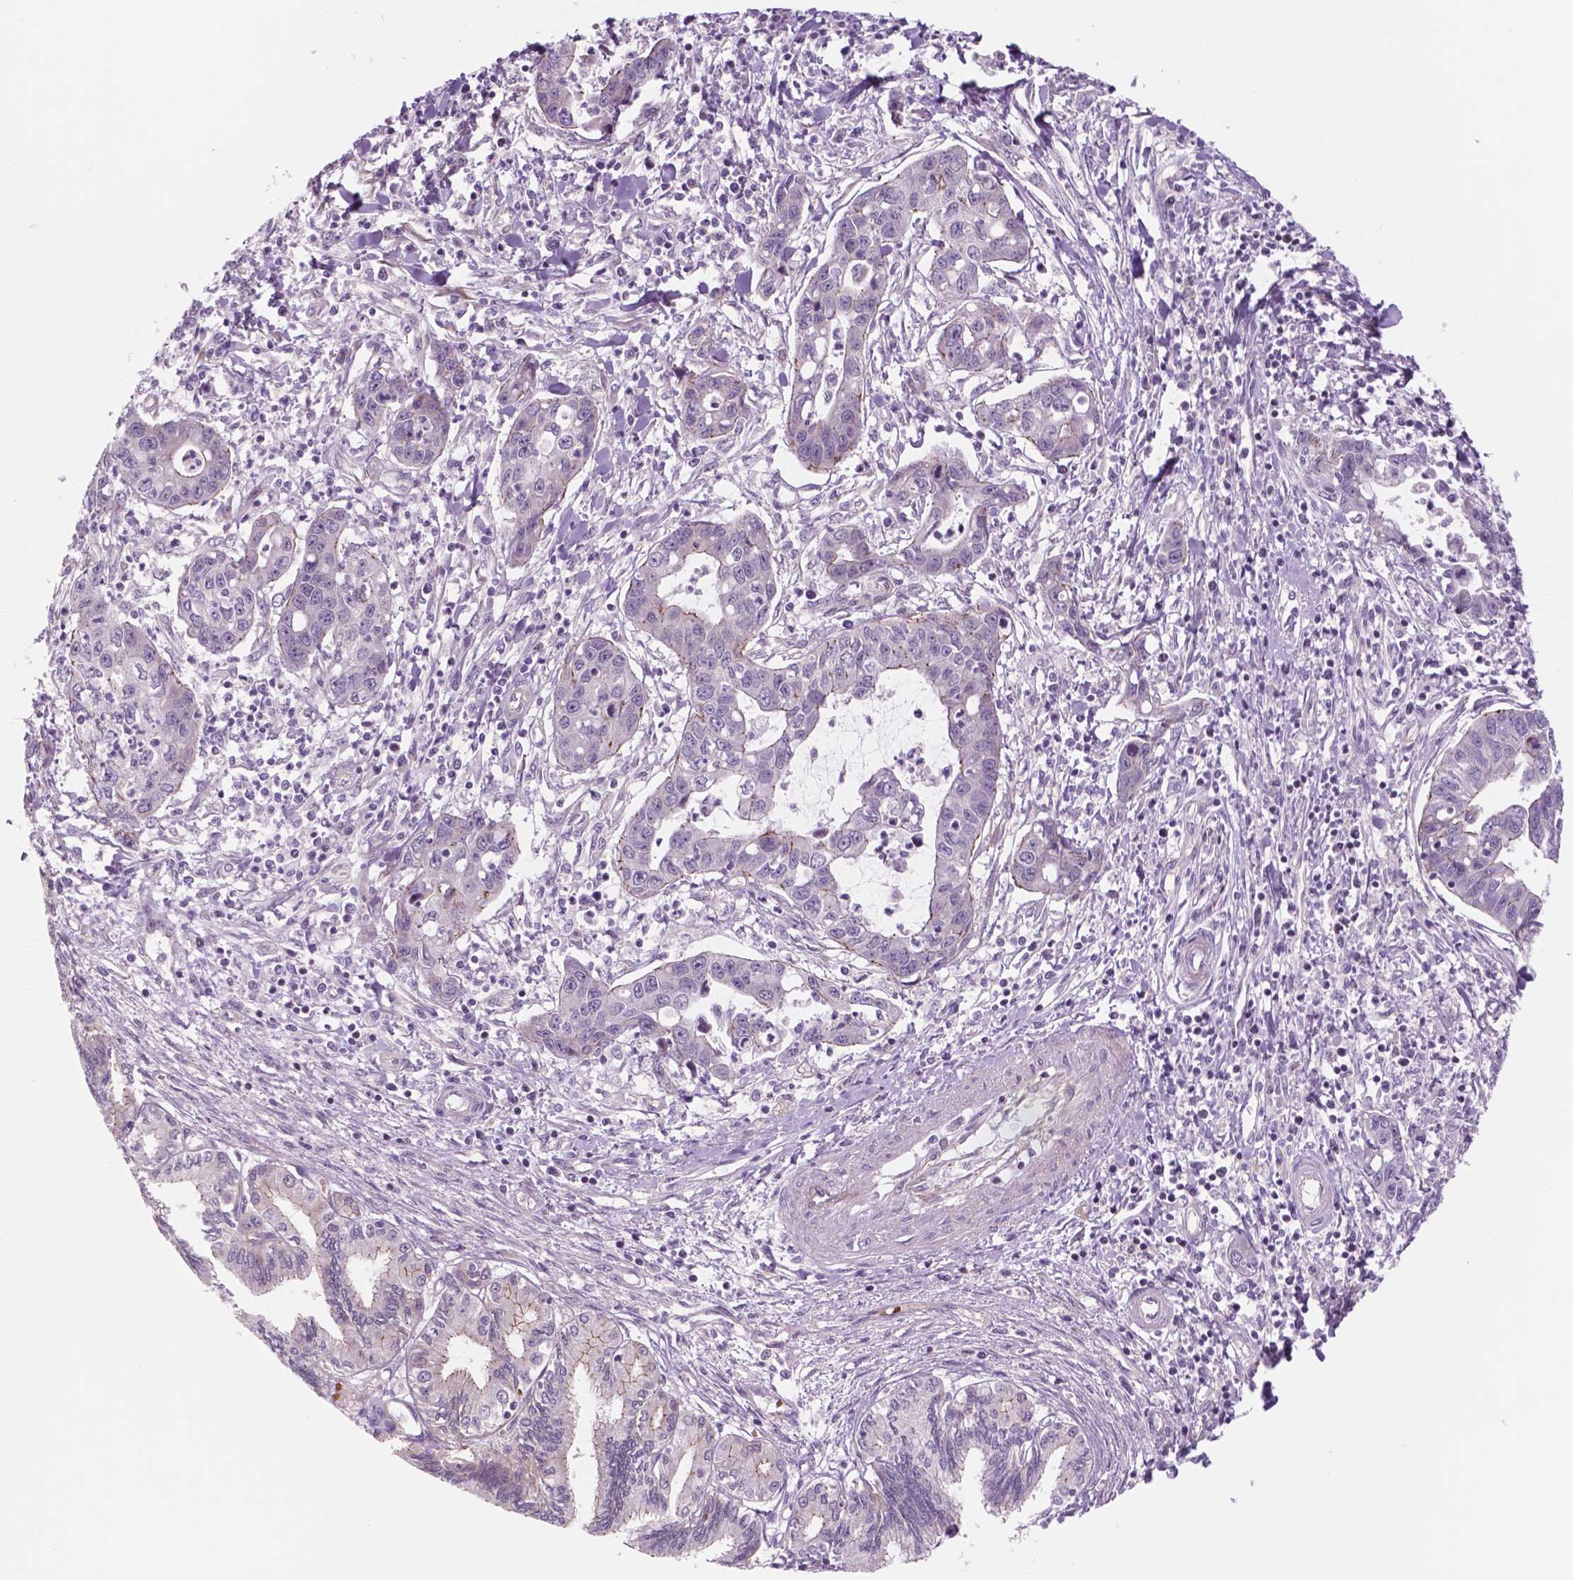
{"staining": {"intensity": "negative", "quantity": "none", "location": "none"}, "tissue": "liver cancer", "cell_type": "Tumor cells", "image_type": "cancer", "snomed": [{"axis": "morphology", "description": "Cholangiocarcinoma"}, {"axis": "topography", "description": "Liver"}], "caption": "A histopathology image of human liver cancer (cholangiocarcinoma) is negative for staining in tumor cells. Nuclei are stained in blue.", "gene": "RND3", "patient": {"sex": "male", "age": 58}}